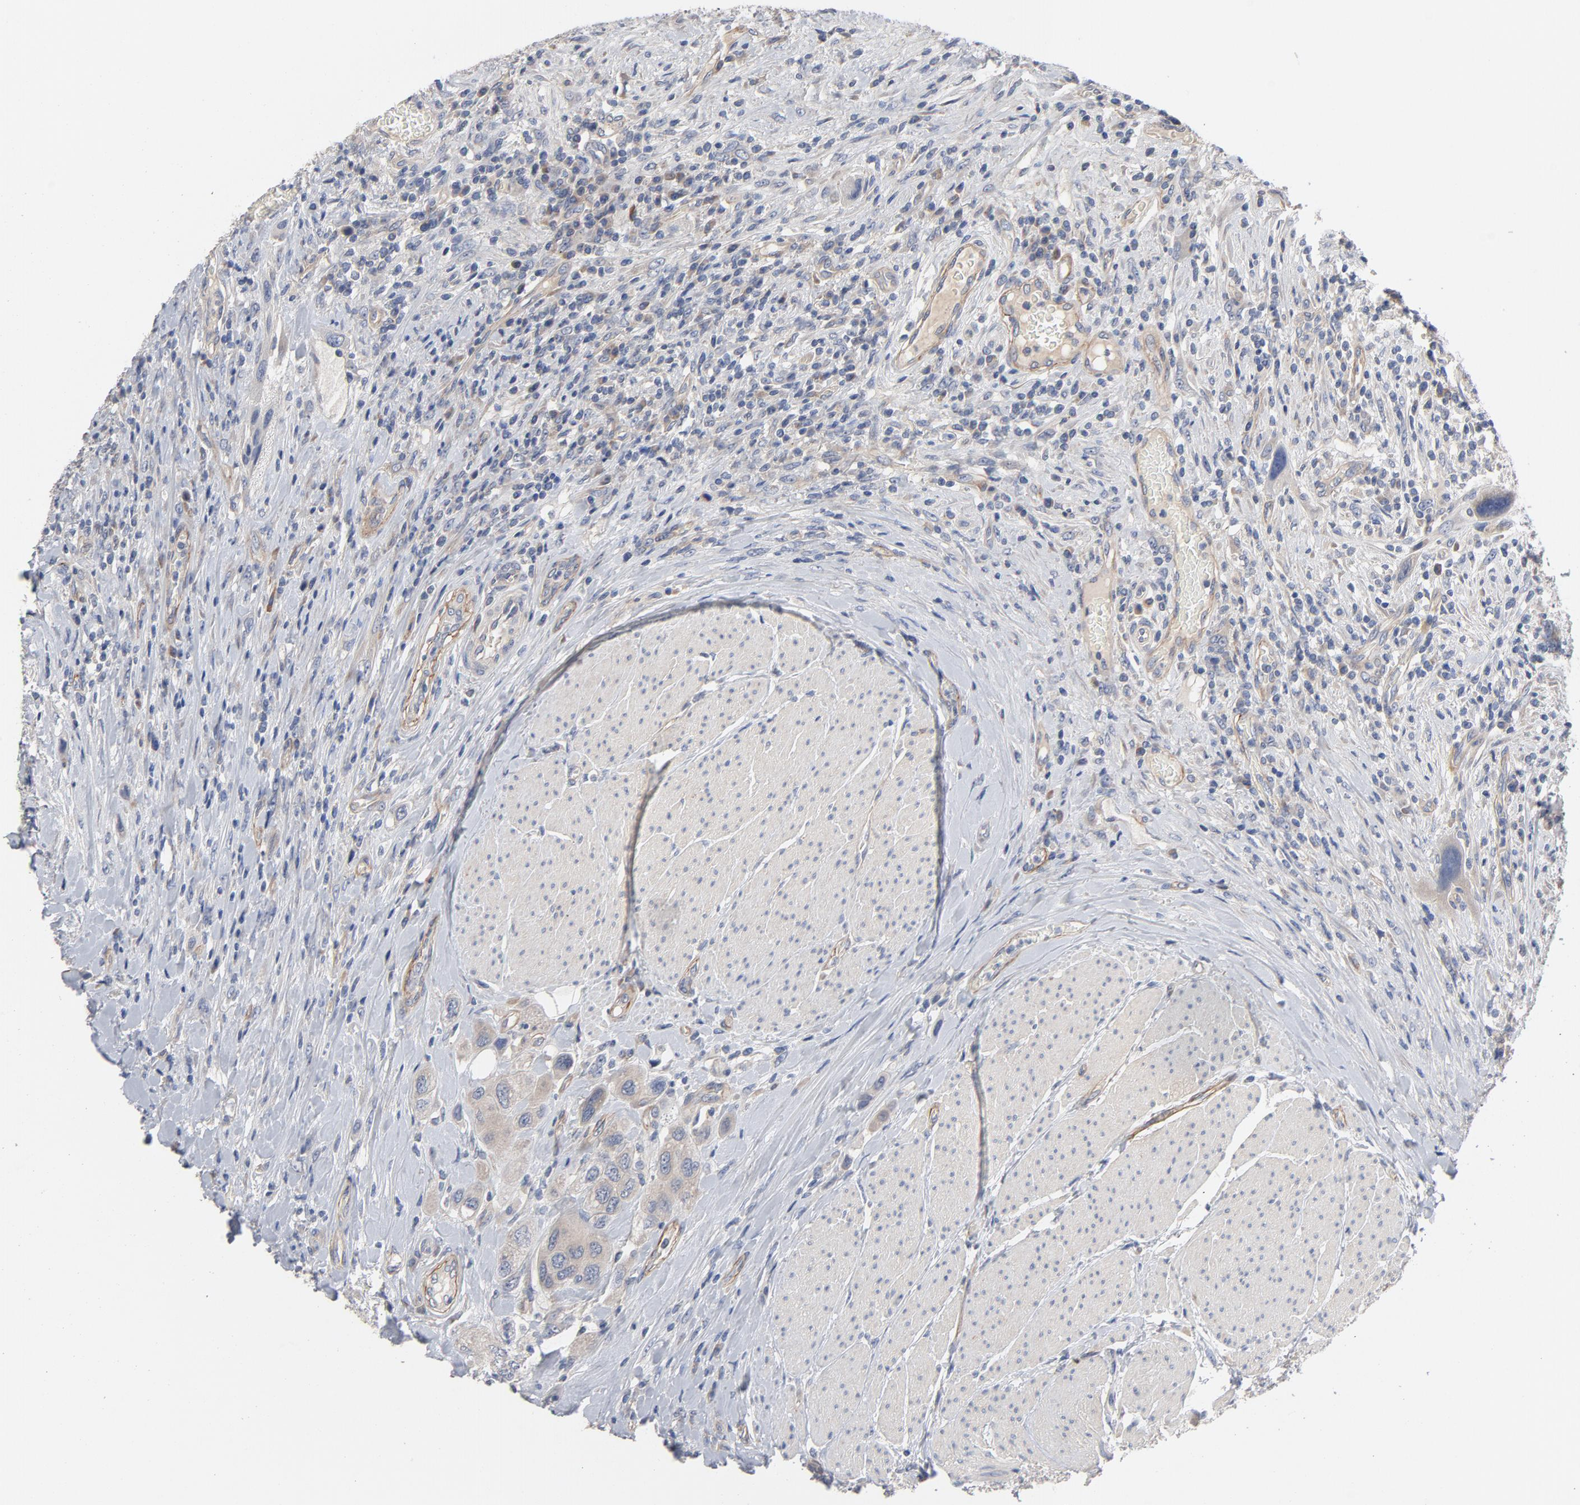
{"staining": {"intensity": "weak", "quantity": ">75%", "location": "cytoplasmic/membranous"}, "tissue": "urothelial cancer", "cell_type": "Tumor cells", "image_type": "cancer", "snomed": [{"axis": "morphology", "description": "Urothelial carcinoma, High grade"}, {"axis": "topography", "description": "Urinary bladder"}], "caption": "Human urothelial carcinoma (high-grade) stained with a protein marker reveals weak staining in tumor cells.", "gene": "CCDC134", "patient": {"sex": "male", "age": 50}}